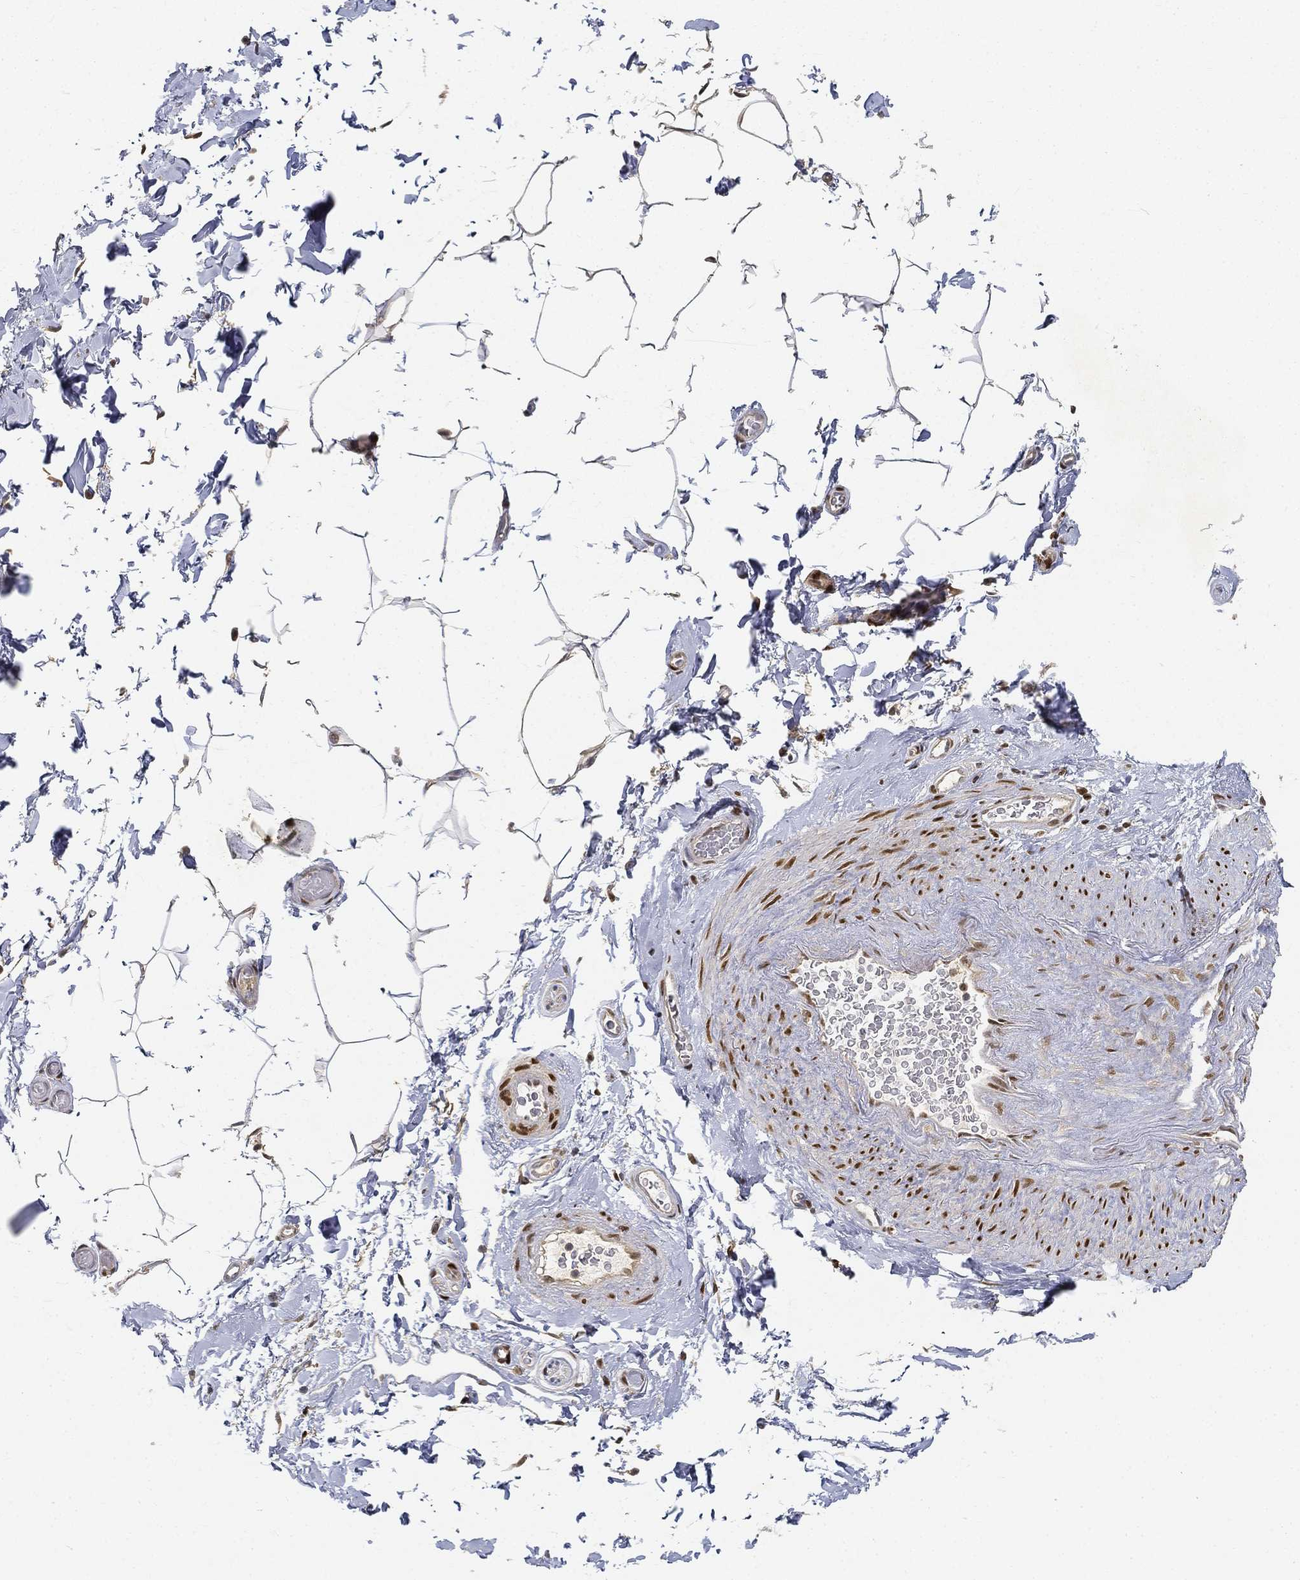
{"staining": {"intensity": "negative", "quantity": "none", "location": "none"}, "tissue": "adipose tissue", "cell_type": "Adipocytes", "image_type": "normal", "snomed": [{"axis": "morphology", "description": "Normal tissue, NOS"}, {"axis": "topography", "description": "Soft tissue"}, {"axis": "topography", "description": "Vascular tissue"}], "caption": "DAB (3,3'-diaminobenzidine) immunohistochemical staining of benign adipose tissue exhibits no significant staining in adipocytes. The staining was performed using DAB to visualize the protein expression in brown, while the nuclei were stained in blue with hematoxylin (Magnification: 20x).", "gene": "CRTC3", "patient": {"sex": "male", "age": 41}}